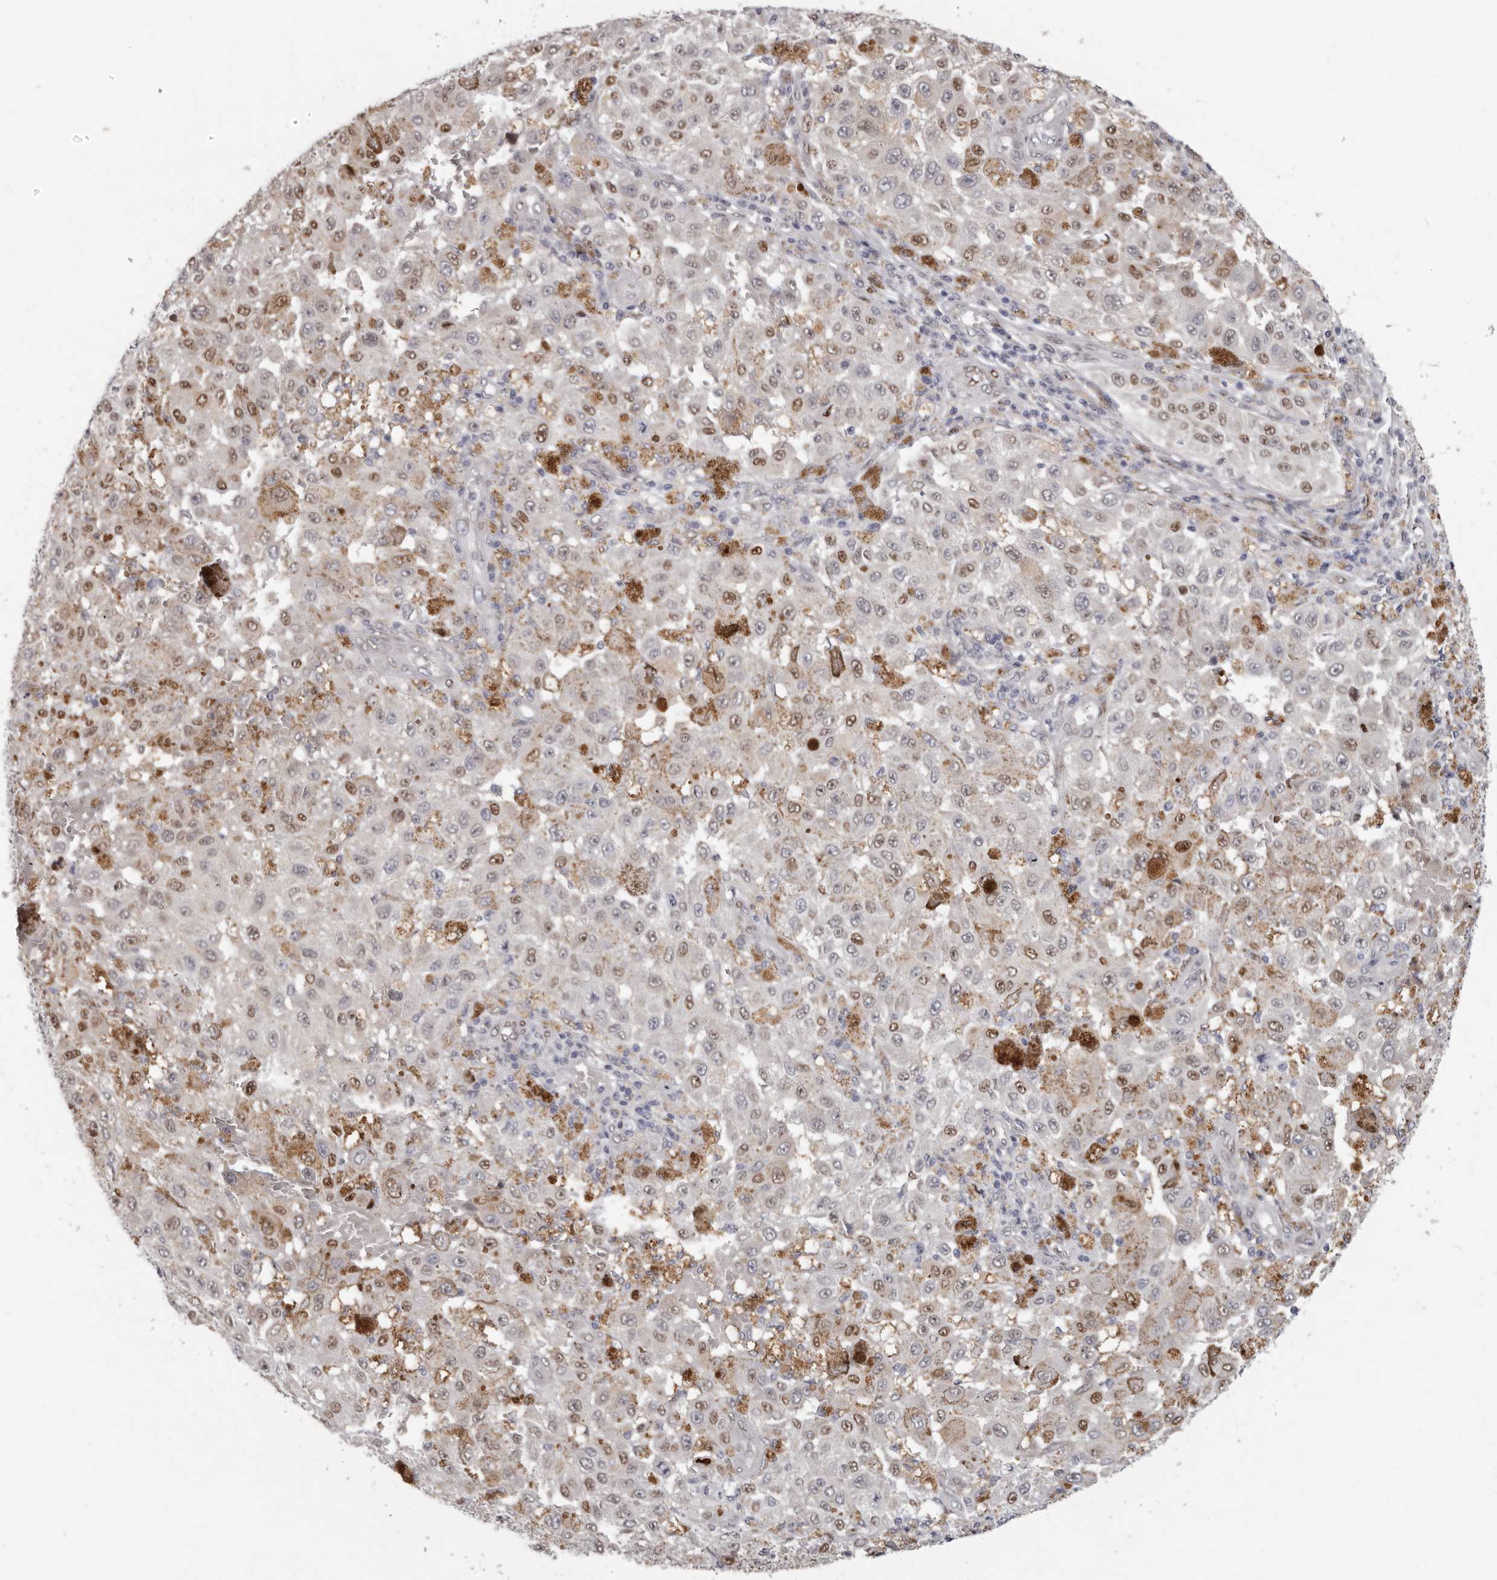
{"staining": {"intensity": "moderate", "quantity": "25%-75%", "location": "nuclear"}, "tissue": "melanoma", "cell_type": "Tumor cells", "image_type": "cancer", "snomed": [{"axis": "morphology", "description": "Malignant melanoma, NOS"}, {"axis": "topography", "description": "Skin"}], "caption": "A brown stain highlights moderate nuclear staining of a protein in malignant melanoma tumor cells.", "gene": "SRP19", "patient": {"sex": "female", "age": 64}}